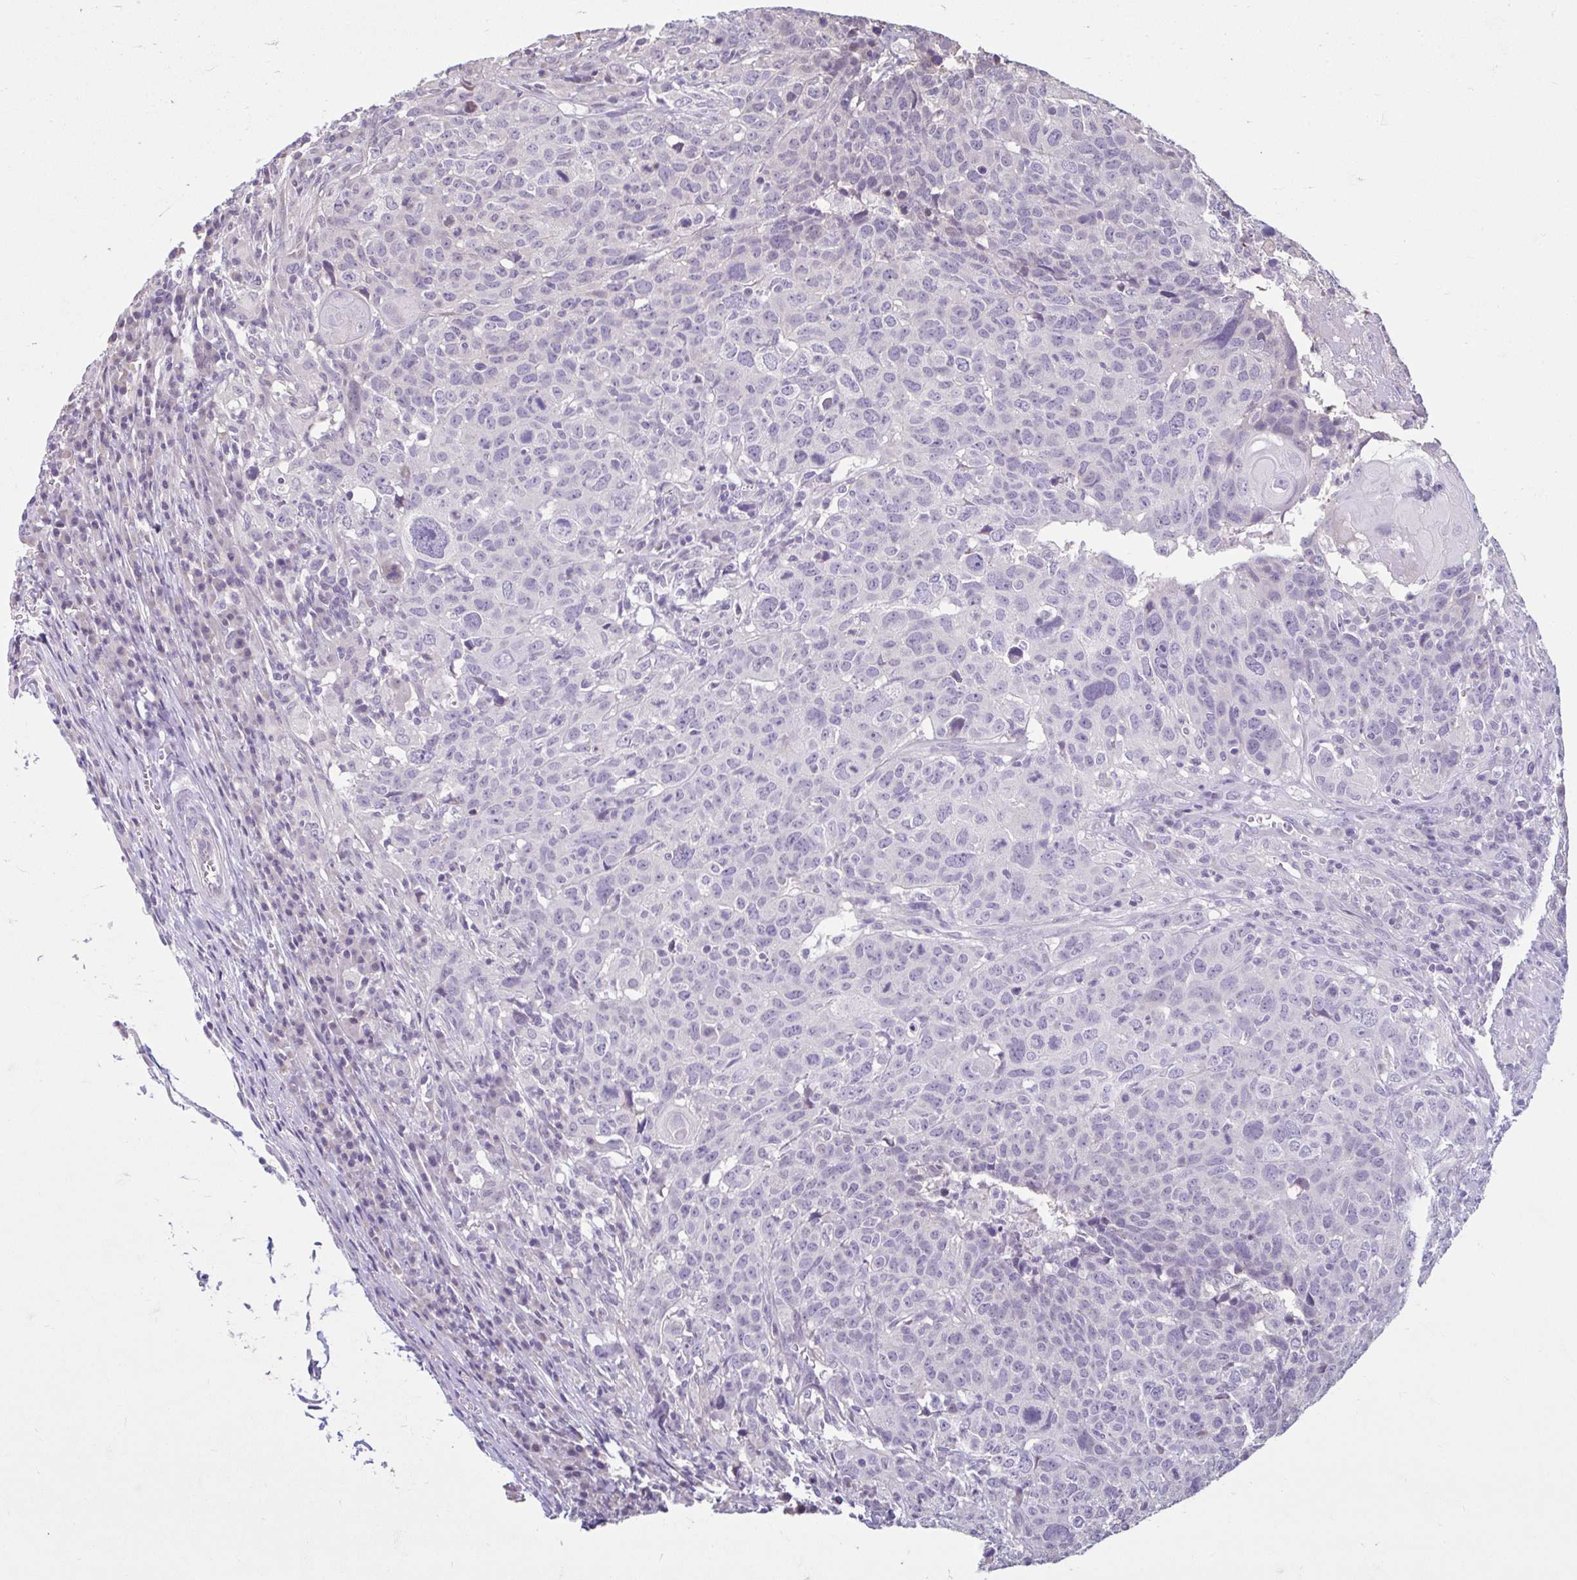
{"staining": {"intensity": "negative", "quantity": "none", "location": "none"}, "tissue": "head and neck cancer", "cell_type": "Tumor cells", "image_type": "cancer", "snomed": [{"axis": "morphology", "description": "Normal tissue, NOS"}, {"axis": "morphology", "description": "Squamous cell carcinoma, NOS"}, {"axis": "topography", "description": "Skeletal muscle"}, {"axis": "topography", "description": "Vascular tissue"}, {"axis": "topography", "description": "Peripheral nerve tissue"}, {"axis": "topography", "description": "Head-Neck"}], "caption": "The micrograph displays no staining of tumor cells in head and neck cancer (squamous cell carcinoma).", "gene": "CDH19", "patient": {"sex": "male", "age": 66}}